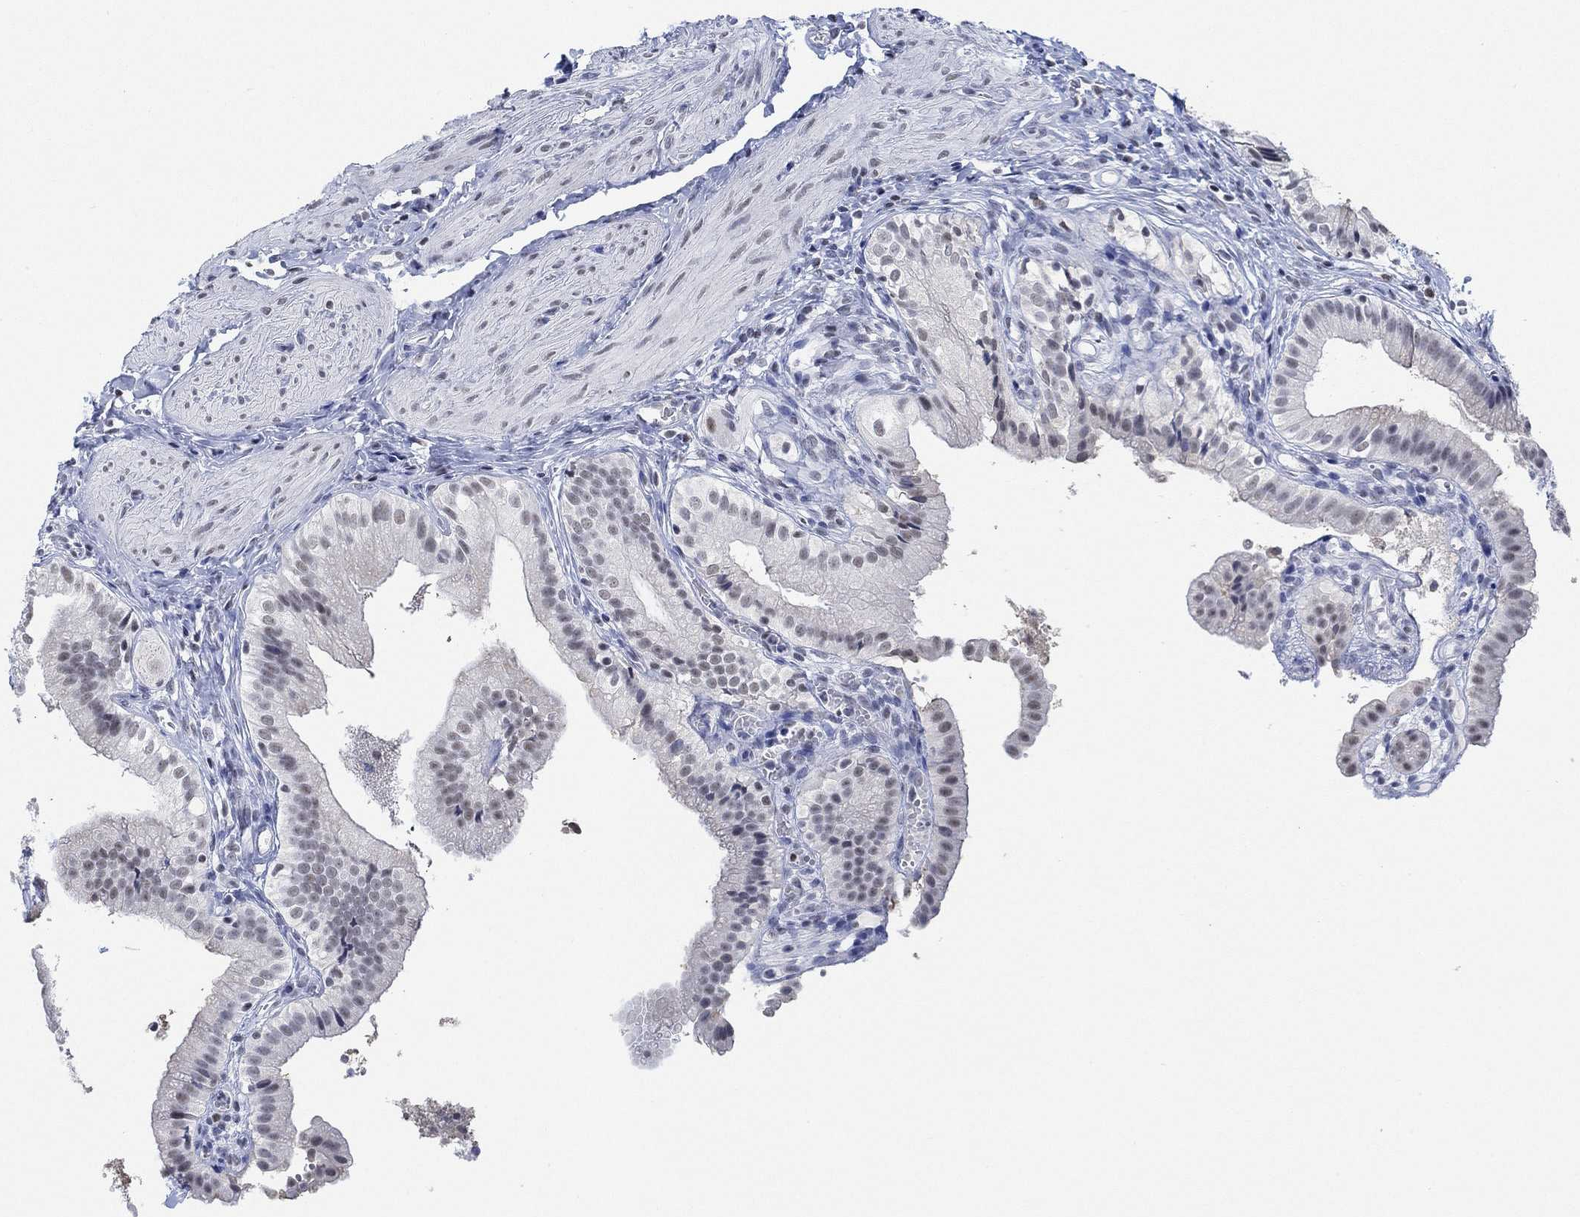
{"staining": {"intensity": "weak", "quantity": "<25%", "location": "nuclear"}, "tissue": "gallbladder", "cell_type": "Glandular cells", "image_type": "normal", "snomed": [{"axis": "morphology", "description": "Normal tissue, NOS"}, {"axis": "topography", "description": "Gallbladder"}], "caption": "The histopathology image displays no staining of glandular cells in benign gallbladder.", "gene": "PPP1R17", "patient": {"sex": "female", "age": 47}}